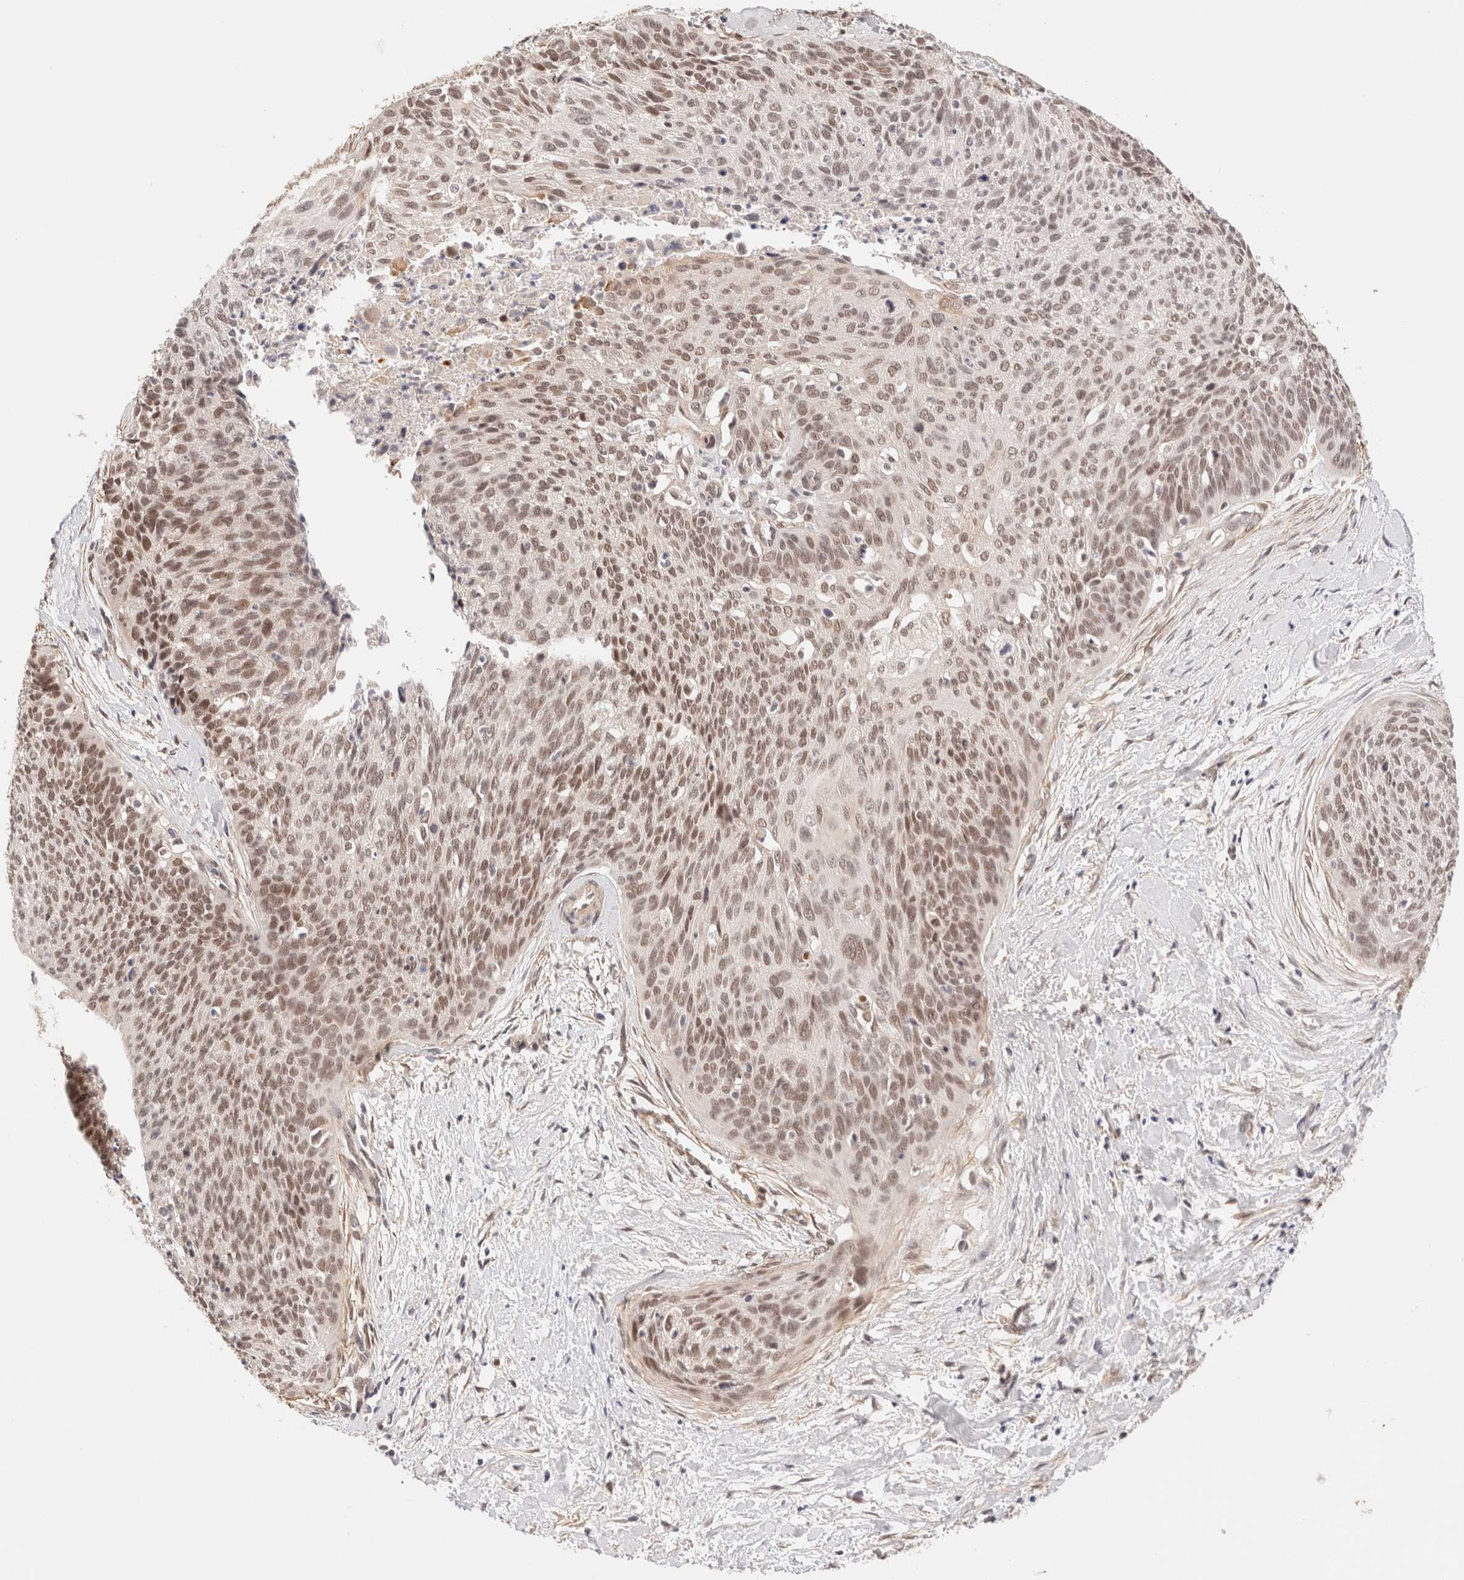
{"staining": {"intensity": "moderate", "quantity": ">75%", "location": "nuclear"}, "tissue": "cervical cancer", "cell_type": "Tumor cells", "image_type": "cancer", "snomed": [{"axis": "morphology", "description": "Squamous cell carcinoma, NOS"}, {"axis": "topography", "description": "Cervix"}], "caption": "Cervical squamous cell carcinoma was stained to show a protein in brown. There is medium levels of moderate nuclear expression in about >75% of tumor cells. The protein is stained brown, and the nuclei are stained in blue (DAB IHC with brightfield microscopy, high magnification).", "gene": "BRPF3", "patient": {"sex": "female", "age": 55}}